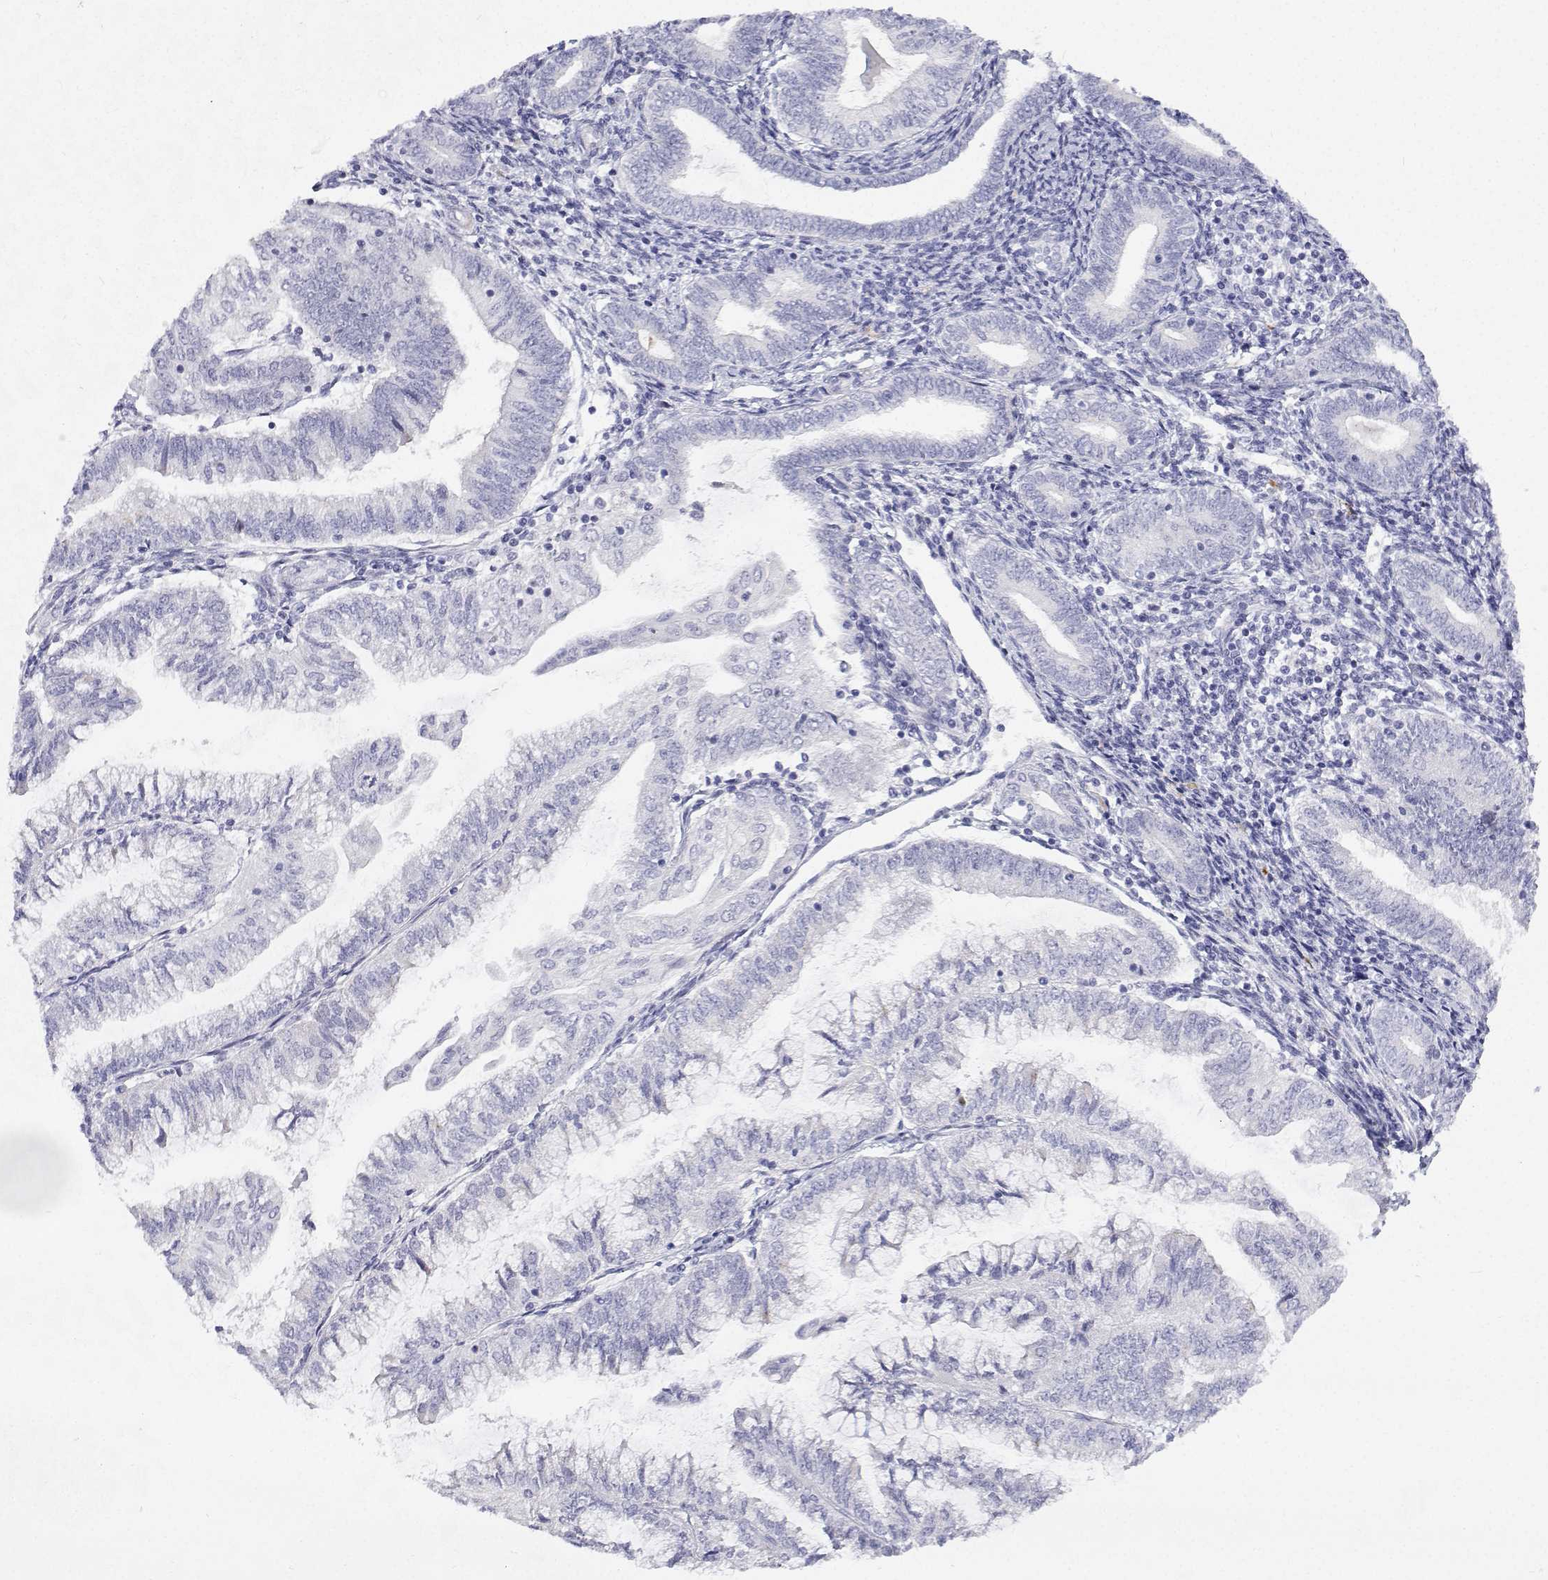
{"staining": {"intensity": "negative", "quantity": "none", "location": "none"}, "tissue": "endometrial cancer", "cell_type": "Tumor cells", "image_type": "cancer", "snomed": [{"axis": "morphology", "description": "Adenocarcinoma, NOS"}, {"axis": "topography", "description": "Endometrium"}], "caption": "Tumor cells are negative for protein expression in human adenocarcinoma (endometrial). (DAB (3,3'-diaminobenzidine) IHC, high magnification).", "gene": "NCR2", "patient": {"sex": "female", "age": 55}}